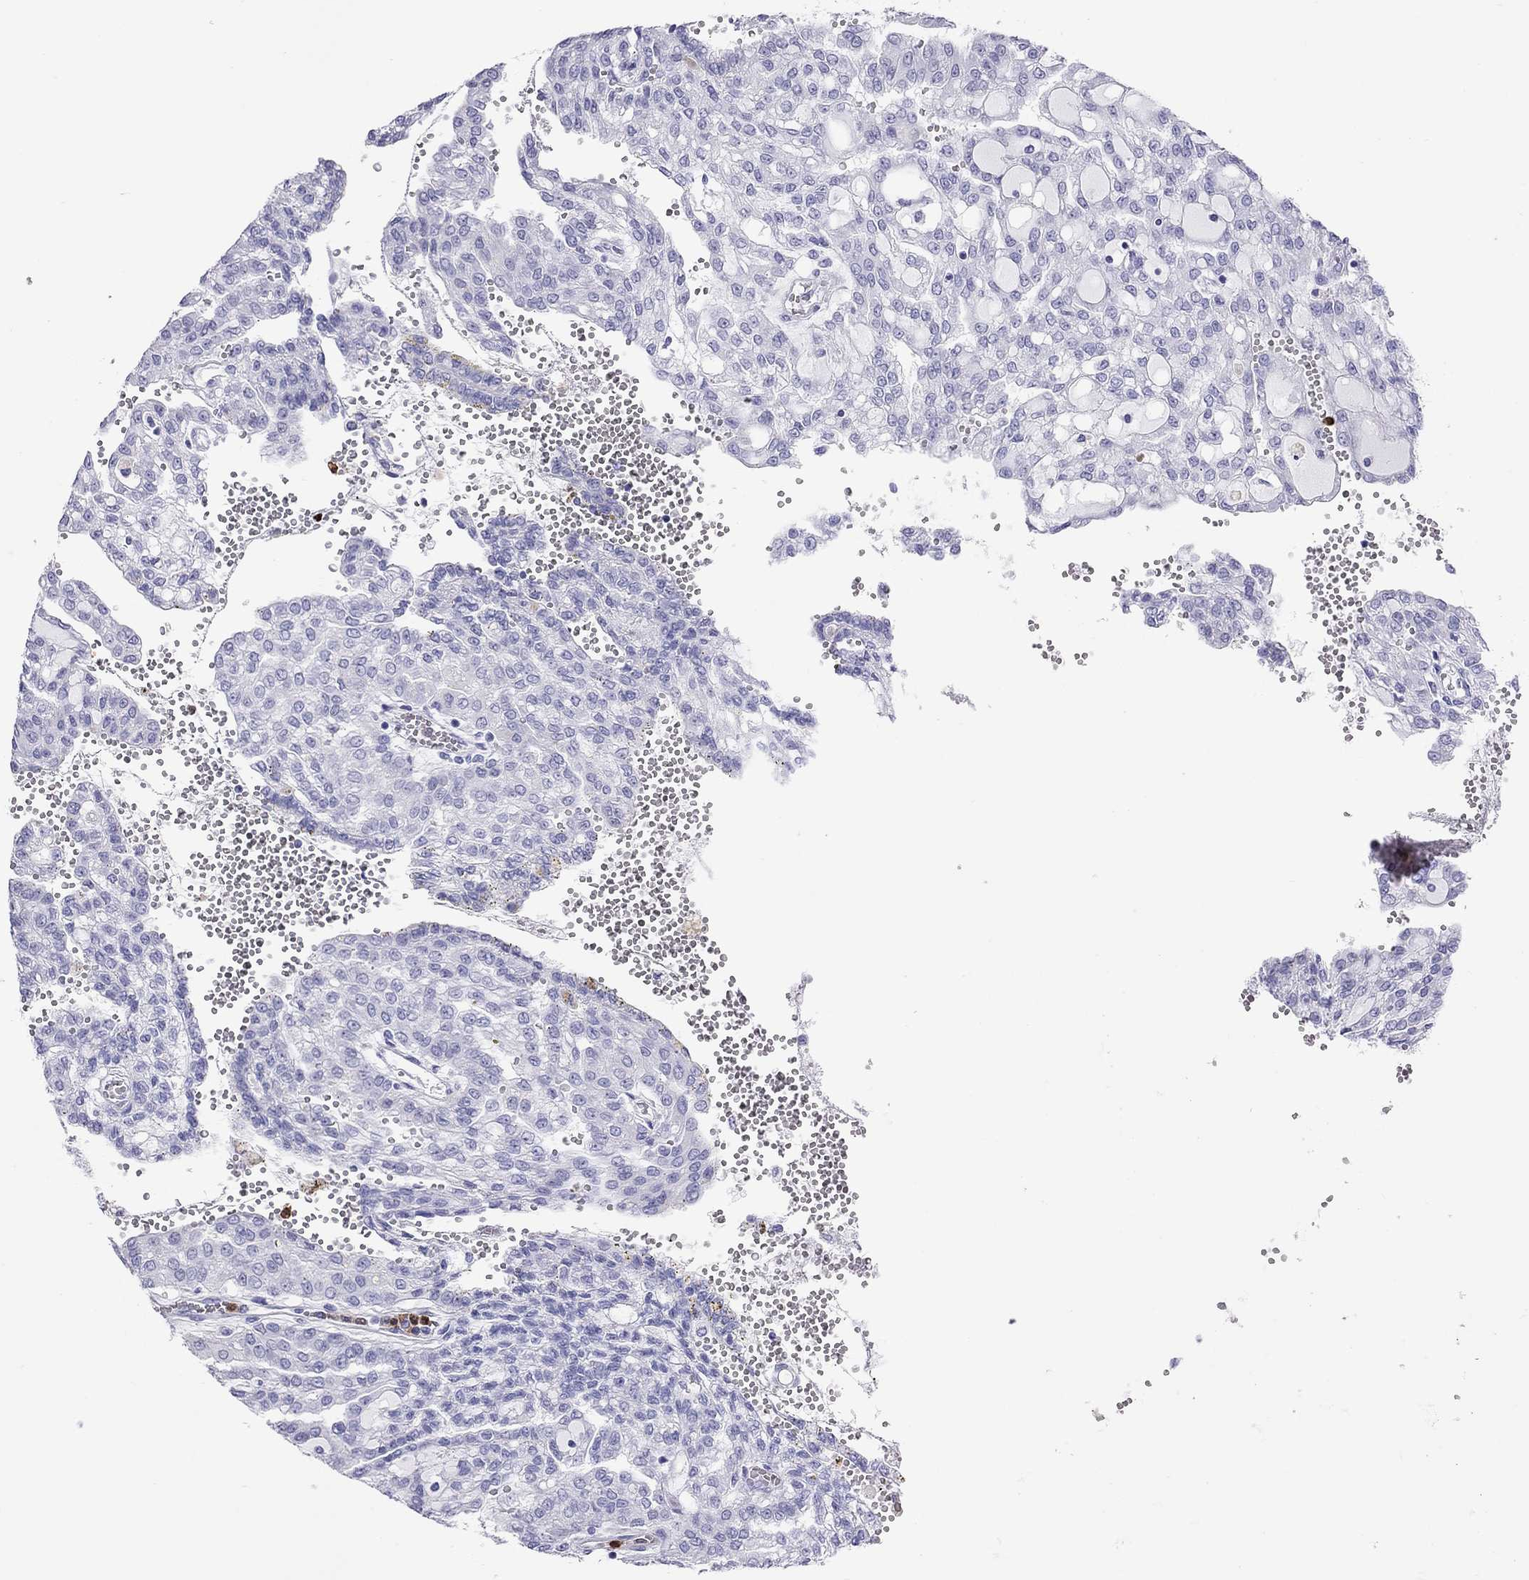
{"staining": {"intensity": "negative", "quantity": "none", "location": "none"}, "tissue": "renal cancer", "cell_type": "Tumor cells", "image_type": "cancer", "snomed": [{"axis": "morphology", "description": "Adenocarcinoma, NOS"}, {"axis": "topography", "description": "Kidney"}], "caption": "An immunohistochemistry (IHC) photomicrograph of adenocarcinoma (renal) is shown. There is no staining in tumor cells of adenocarcinoma (renal). Brightfield microscopy of IHC stained with DAB (3,3'-diaminobenzidine) (brown) and hematoxylin (blue), captured at high magnification.", "gene": "SLAMF1", "patient": {"sex": "male", "age": 63}}